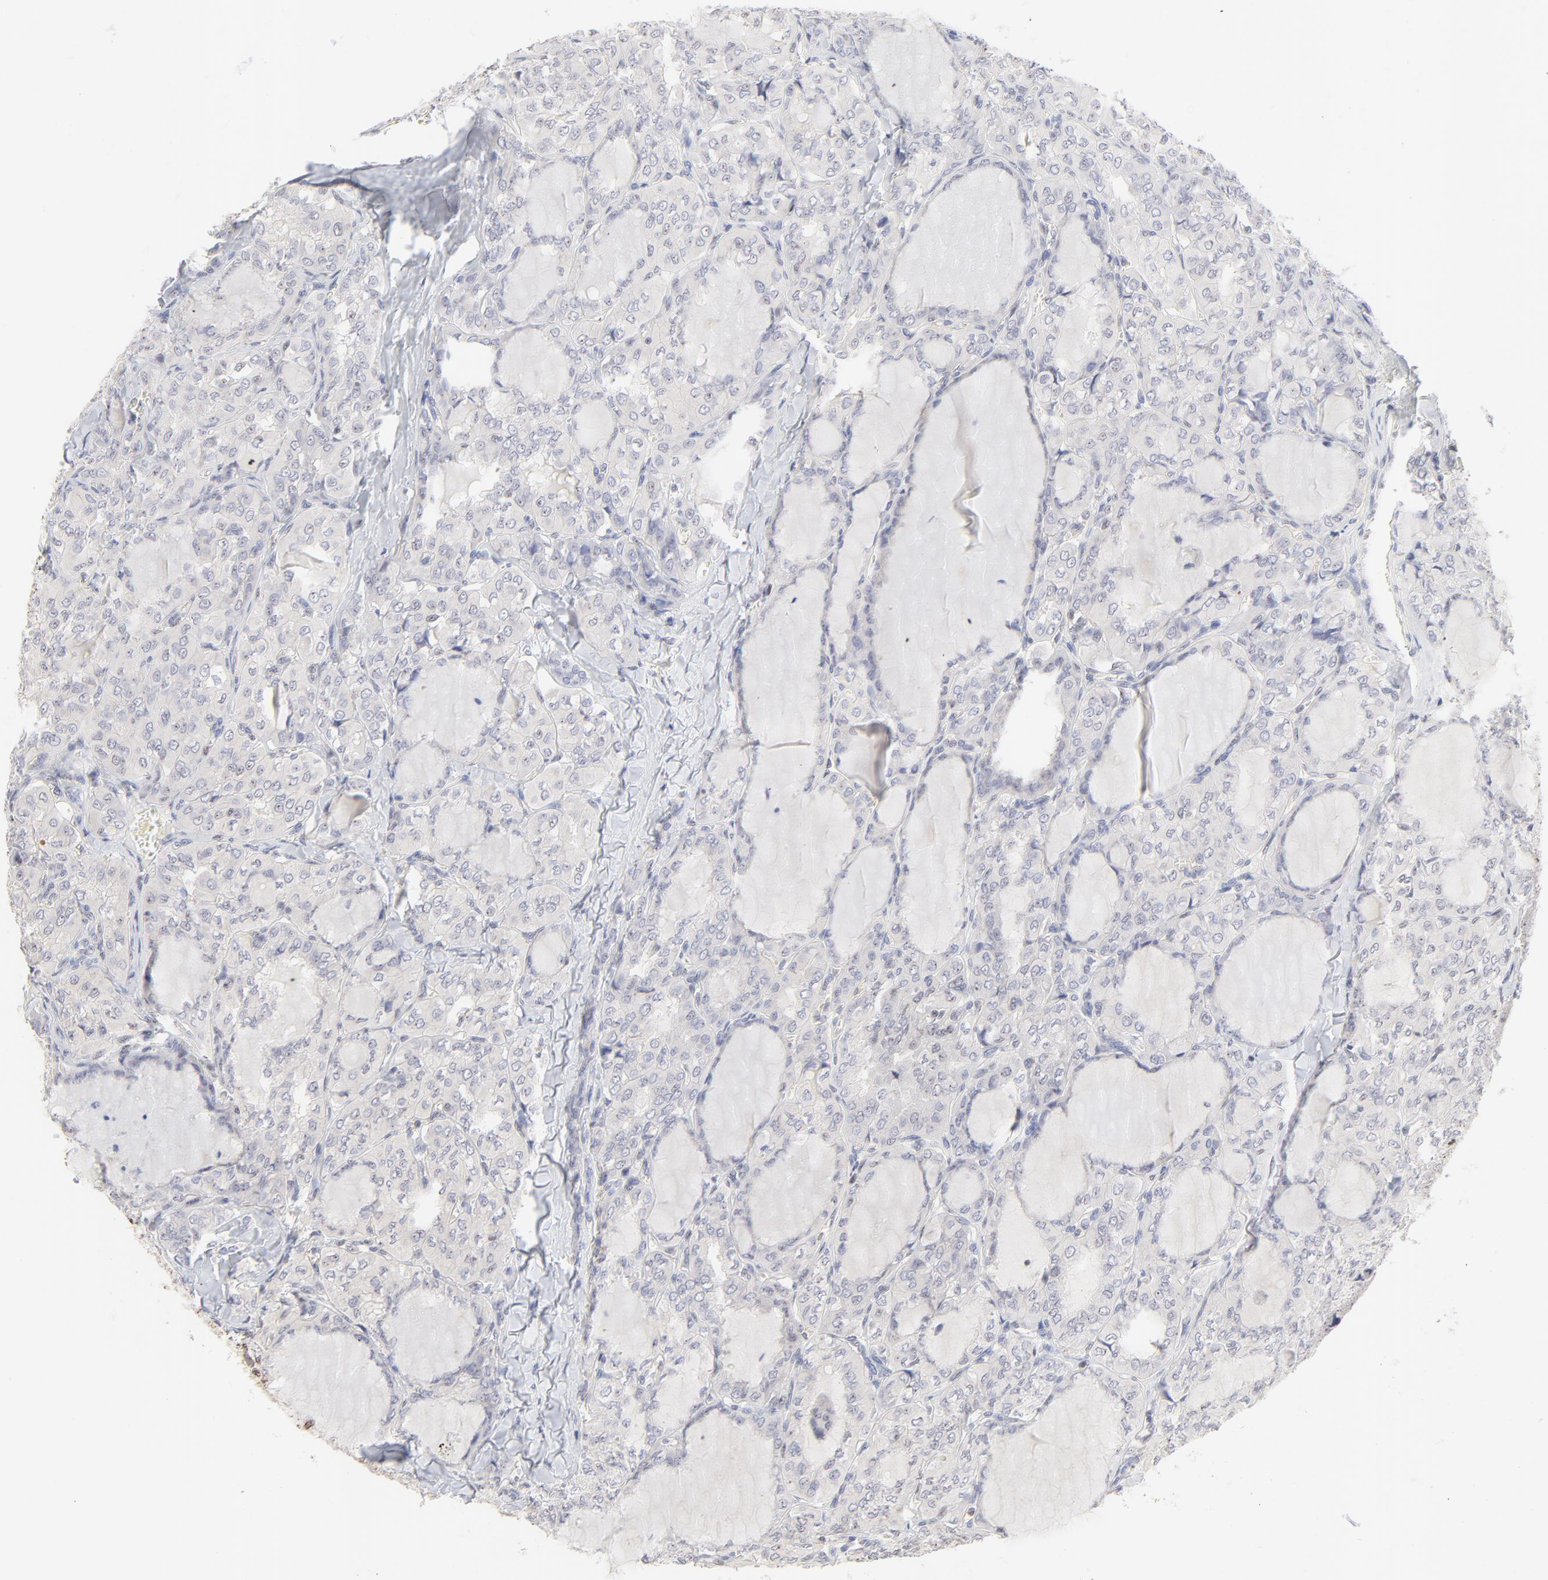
{"staining": {"intensity": "negative", "quantity": "none", "location": "none"}, "tissue": "thyroid cancer", "cell_type": "Tumor cells", "image_type": "cancer", "snomed": [{"axis": "morphology", "description": "Papillary adenocarcinoma, NOS"}, {"axis": "topography", "description": "Thyroid gland"}], "caption": "Tumor cells show no significant protein staining in thyroid papillary adenocarcinoma.", "gene": "NFIL3", "patient": {"sex": "male", "age": 20}}